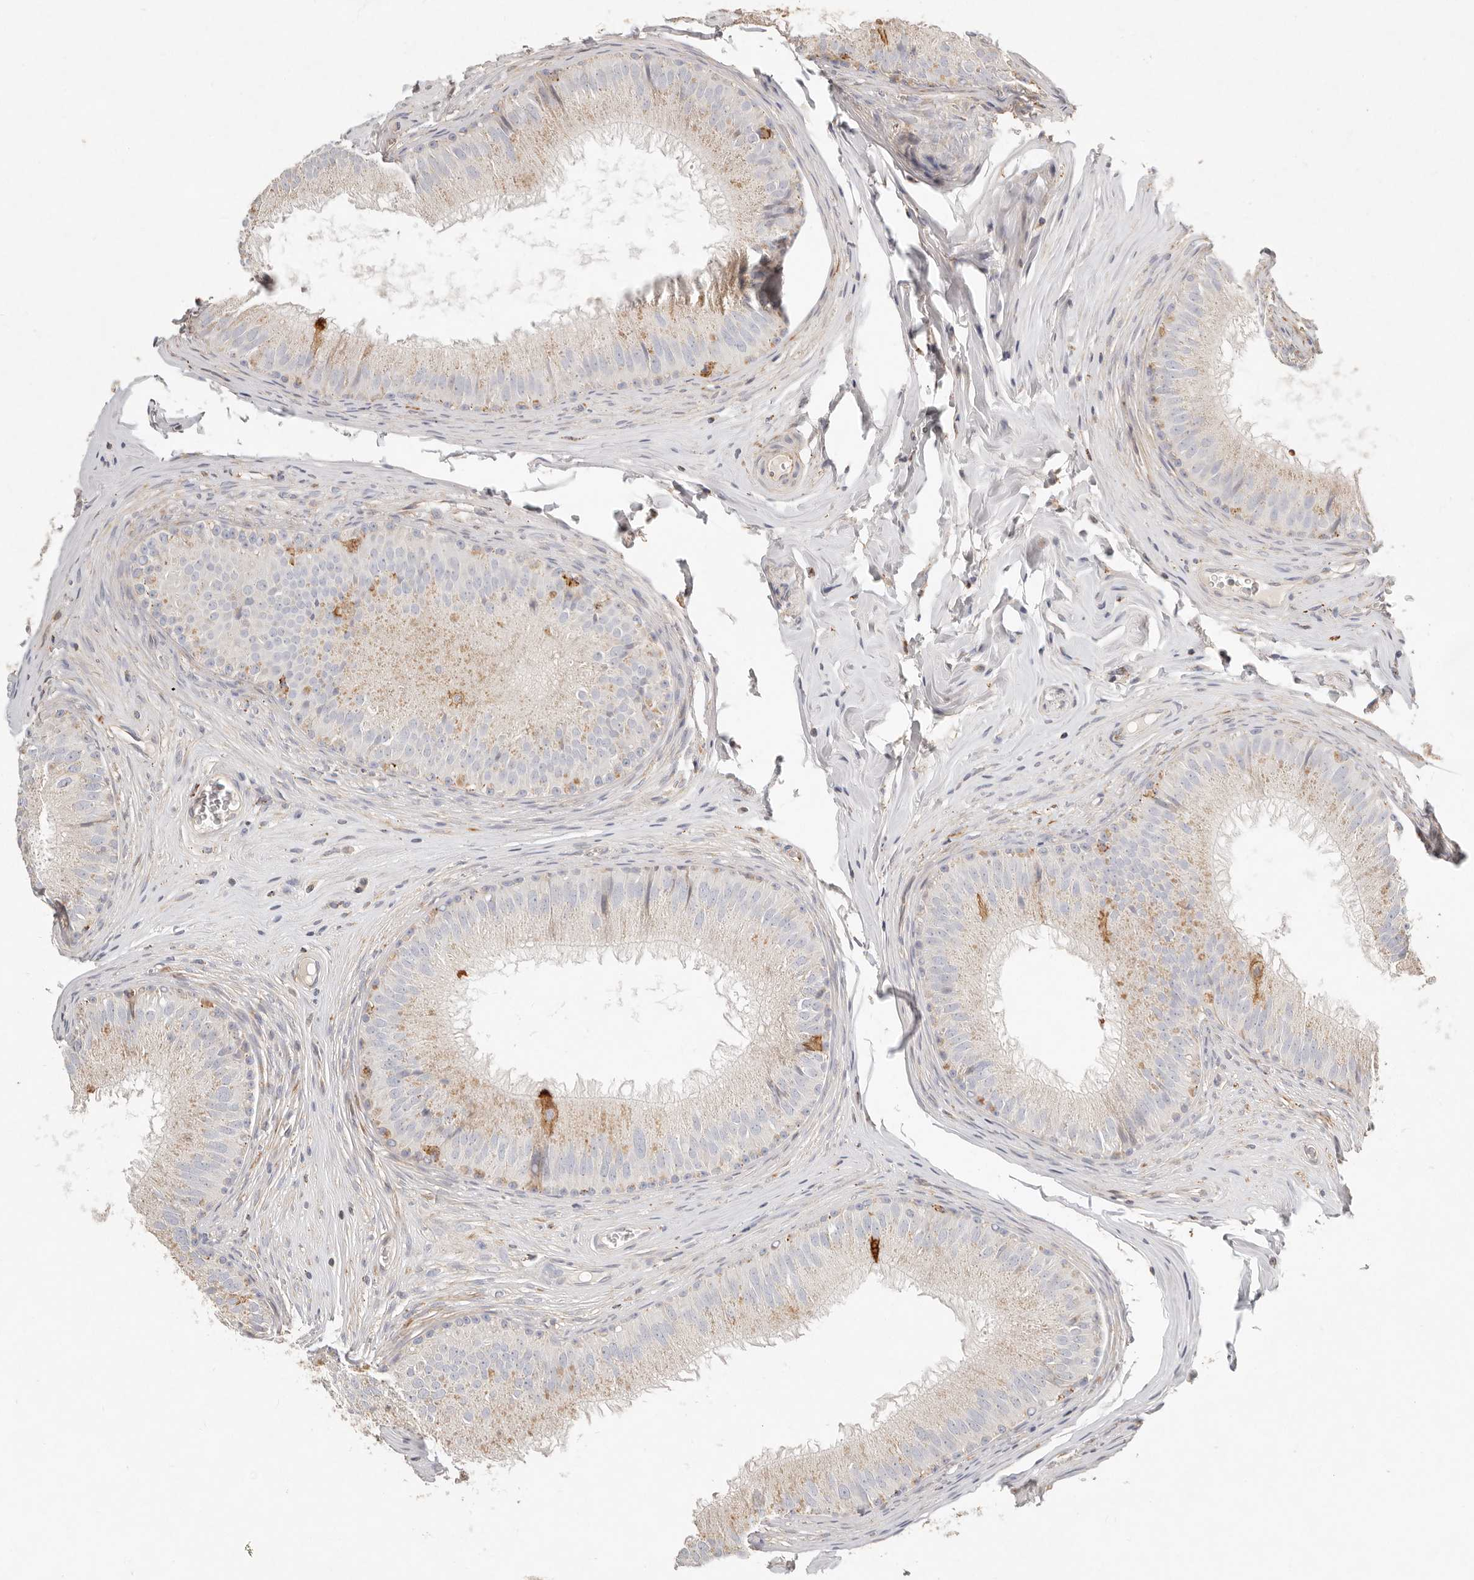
{"staining": {"intensity": "weak", "quantity": "25%-75%", "location": "cytoplasmic/membranous"}, "tissue": "epididymis", "cell_type": "Glandular cells", "image_type": "normal", "snomed": [{"axis": "morphology", "description": "Normal tissue, NOS"}, {"axis": "topography", "description": "Epididymis"}], "caption": "Immunohistochemistry staining of unremarkable epididymis, which shows low levels of weak cytoplasmic/membranous positivity in about 25%-75% of glandular cells indicating weak cytoplasmic/membranous protein positivity. The staining was performed using DAB (3,3'-diaminobenzidine) (brown) for protein detection and nuclei were counterstained in hematoxylin (blue).", "gene": "ARHGEF10L", "patient": {"sex": "male", "age": 32}}